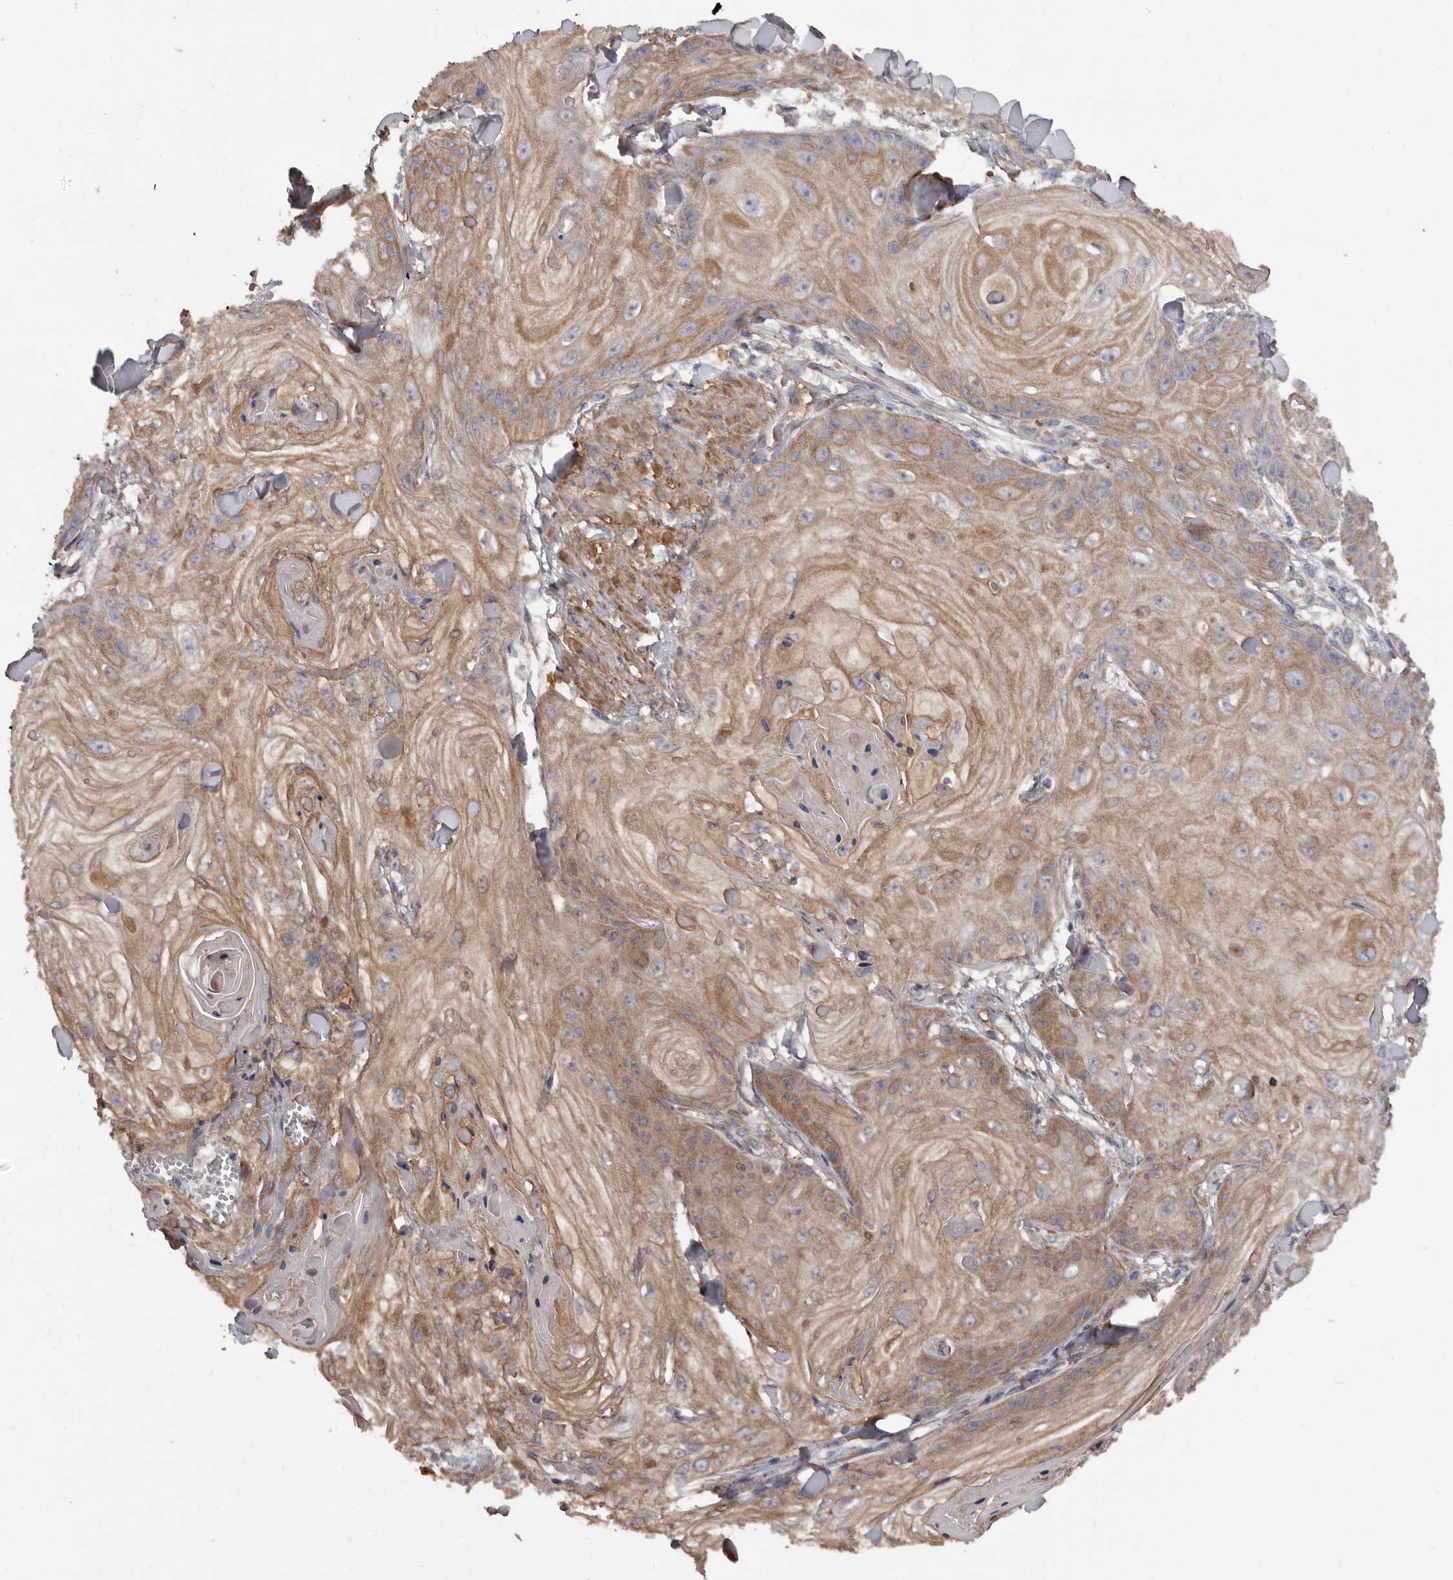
{"staining": {"intensity": "moderate", "quantity": "25%-75%", "location": "cytoplasmic/membranous"}, "tissue": "skin cancer", "cell_type": "Tumor cells", "image_type": "cancer", "snomed": [{"axis": "morphology", "description": "Squamous cell carcinoma, NOS"}, {"axis": "topography", "description": "Skin"}], "caption": "Squamous cell carcinoma (skin) stained with DAB immunohistochemistry (IHC) displays medium levels of moderate cytoplasmic/membranous expression in approximately 25%-75% of tumor cells.", "gene": "ADAMTS2", "patient": {"sex": "male", "age": 74}}